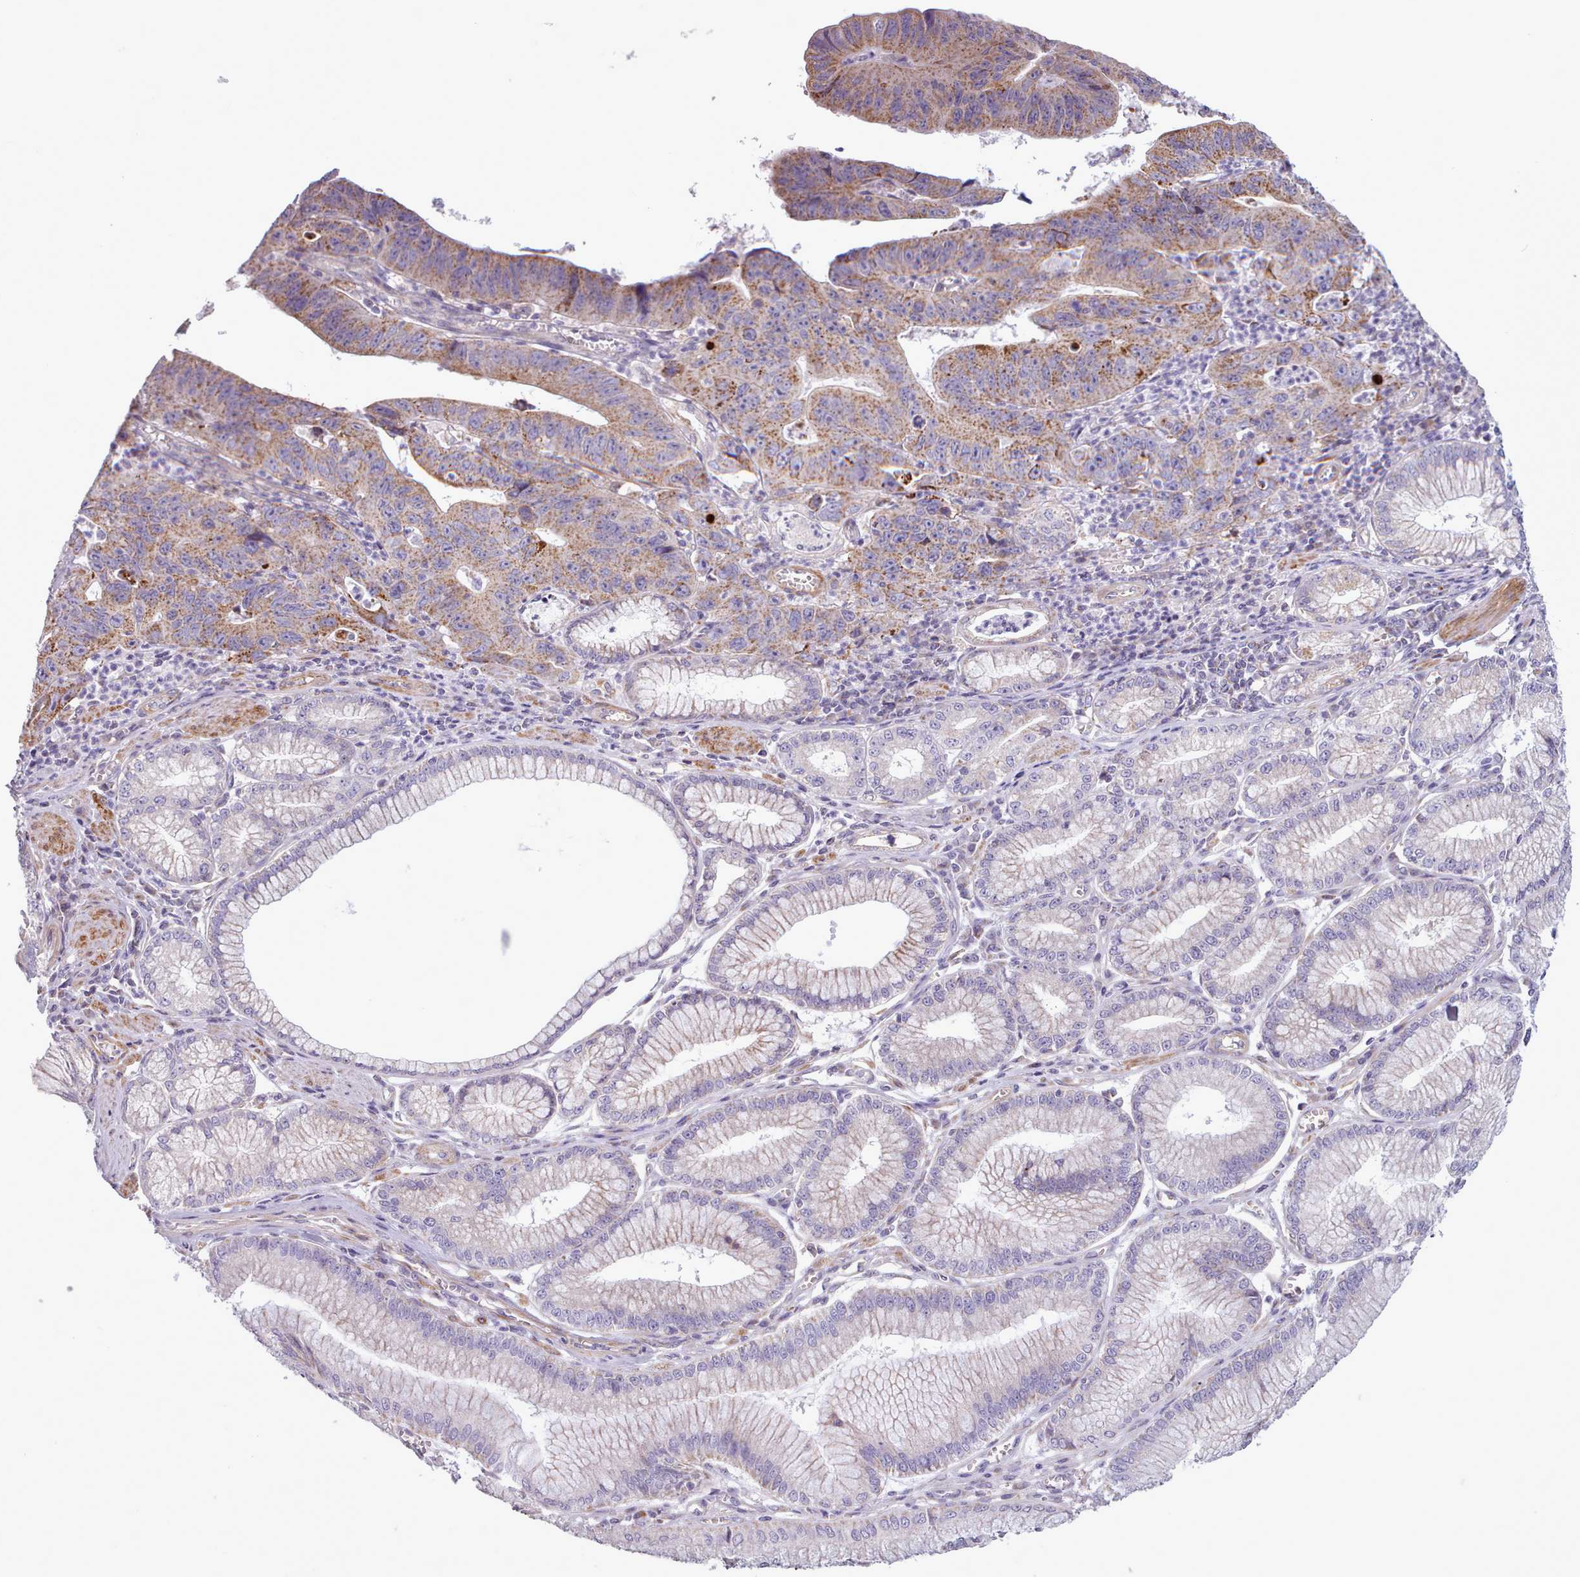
{"staining": {"intensity": "moderate", "quantity": ">75%", "location": "cytoplasmic/membranous"}, "tissue": "stomach cancer", "cell_type": "Tumor cells", "image_type": "cancer", "snomed": [{"axis": "morphology", "description": "Adenocarcinoma, NOS"}, {"axis": "topography", "description": "Stomach"}], "caption": "Immunohistochemistry (IHC) of human stomach cancer demonstrates medium levels of moderate cytoplasmic/membranous expression in approximately >75% of tumor cells.", "gene": "AVL9", "patient": {"sex": "male", "age": 59}}